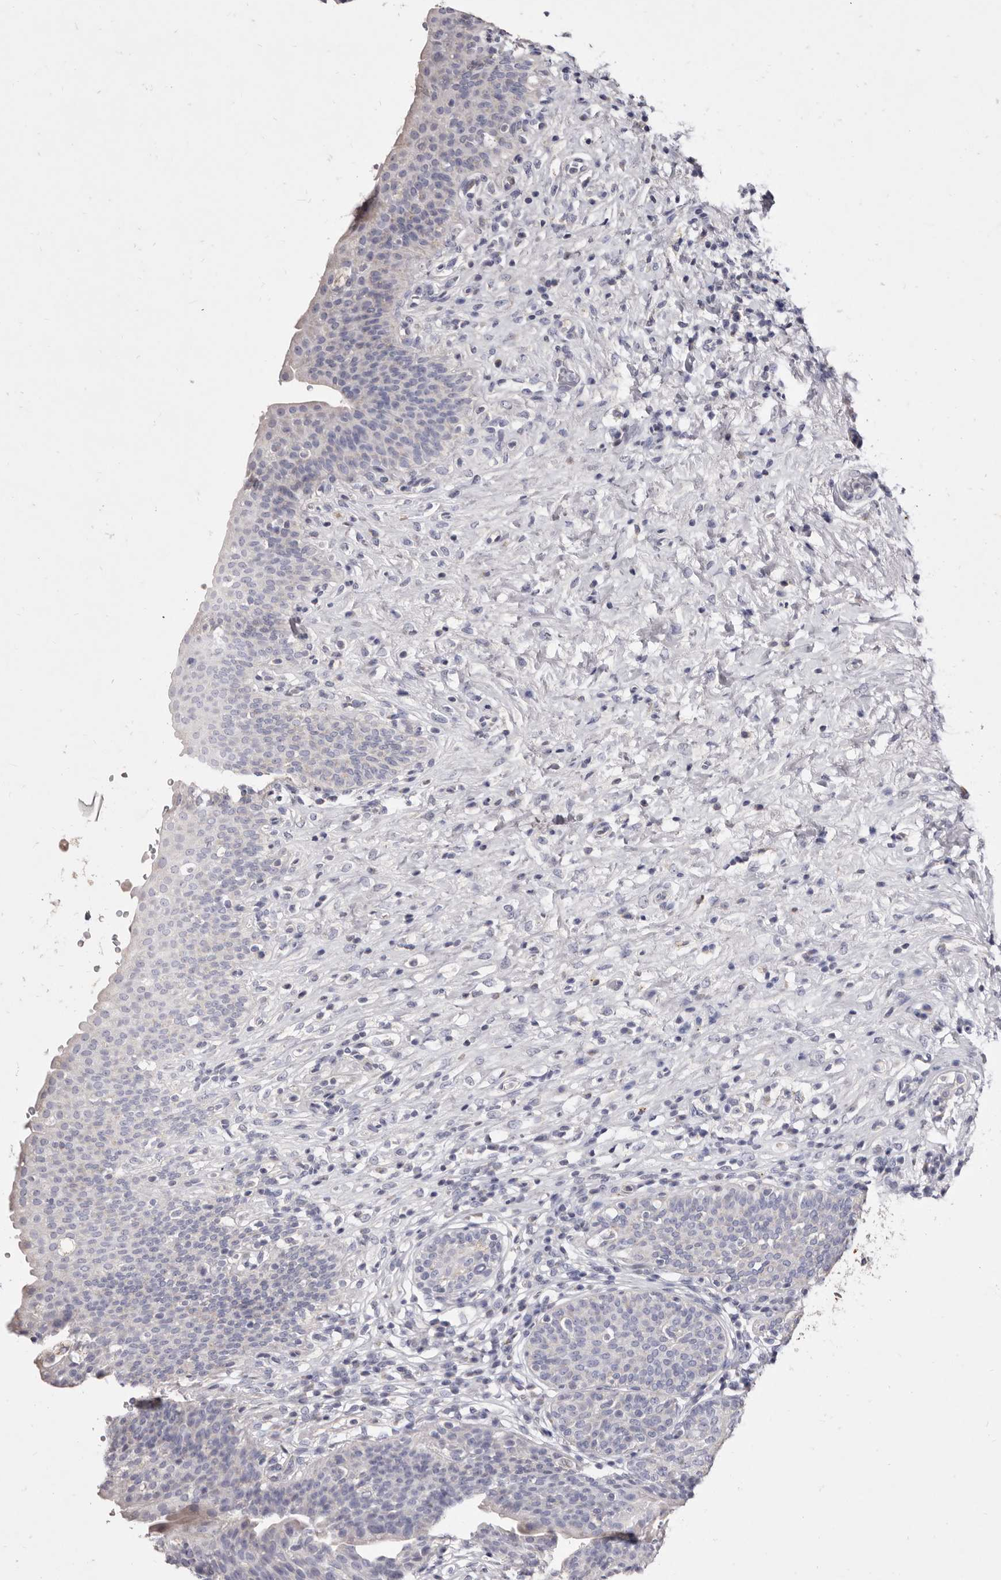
{"staining": {"intensity": "negative", "quantity": "none", "location": "none"}, "tissue": "urinary bladder", "cell_type": "Urothelial cells", "image_type": "normal", "snomed": [{"axis": "morphology", "description": "Normal tissue, NOS"}, {"axis": "topography", "description": "Urinary bladder"}], "caption": "DAB (3,3'-diaminobenzidine) immunohistochemical staining of unremarkable urinary bladder displays no significant staining in urothelial cells.", "gene": "CYP2E1", "patient": {"sex": "male", "age": 83}}